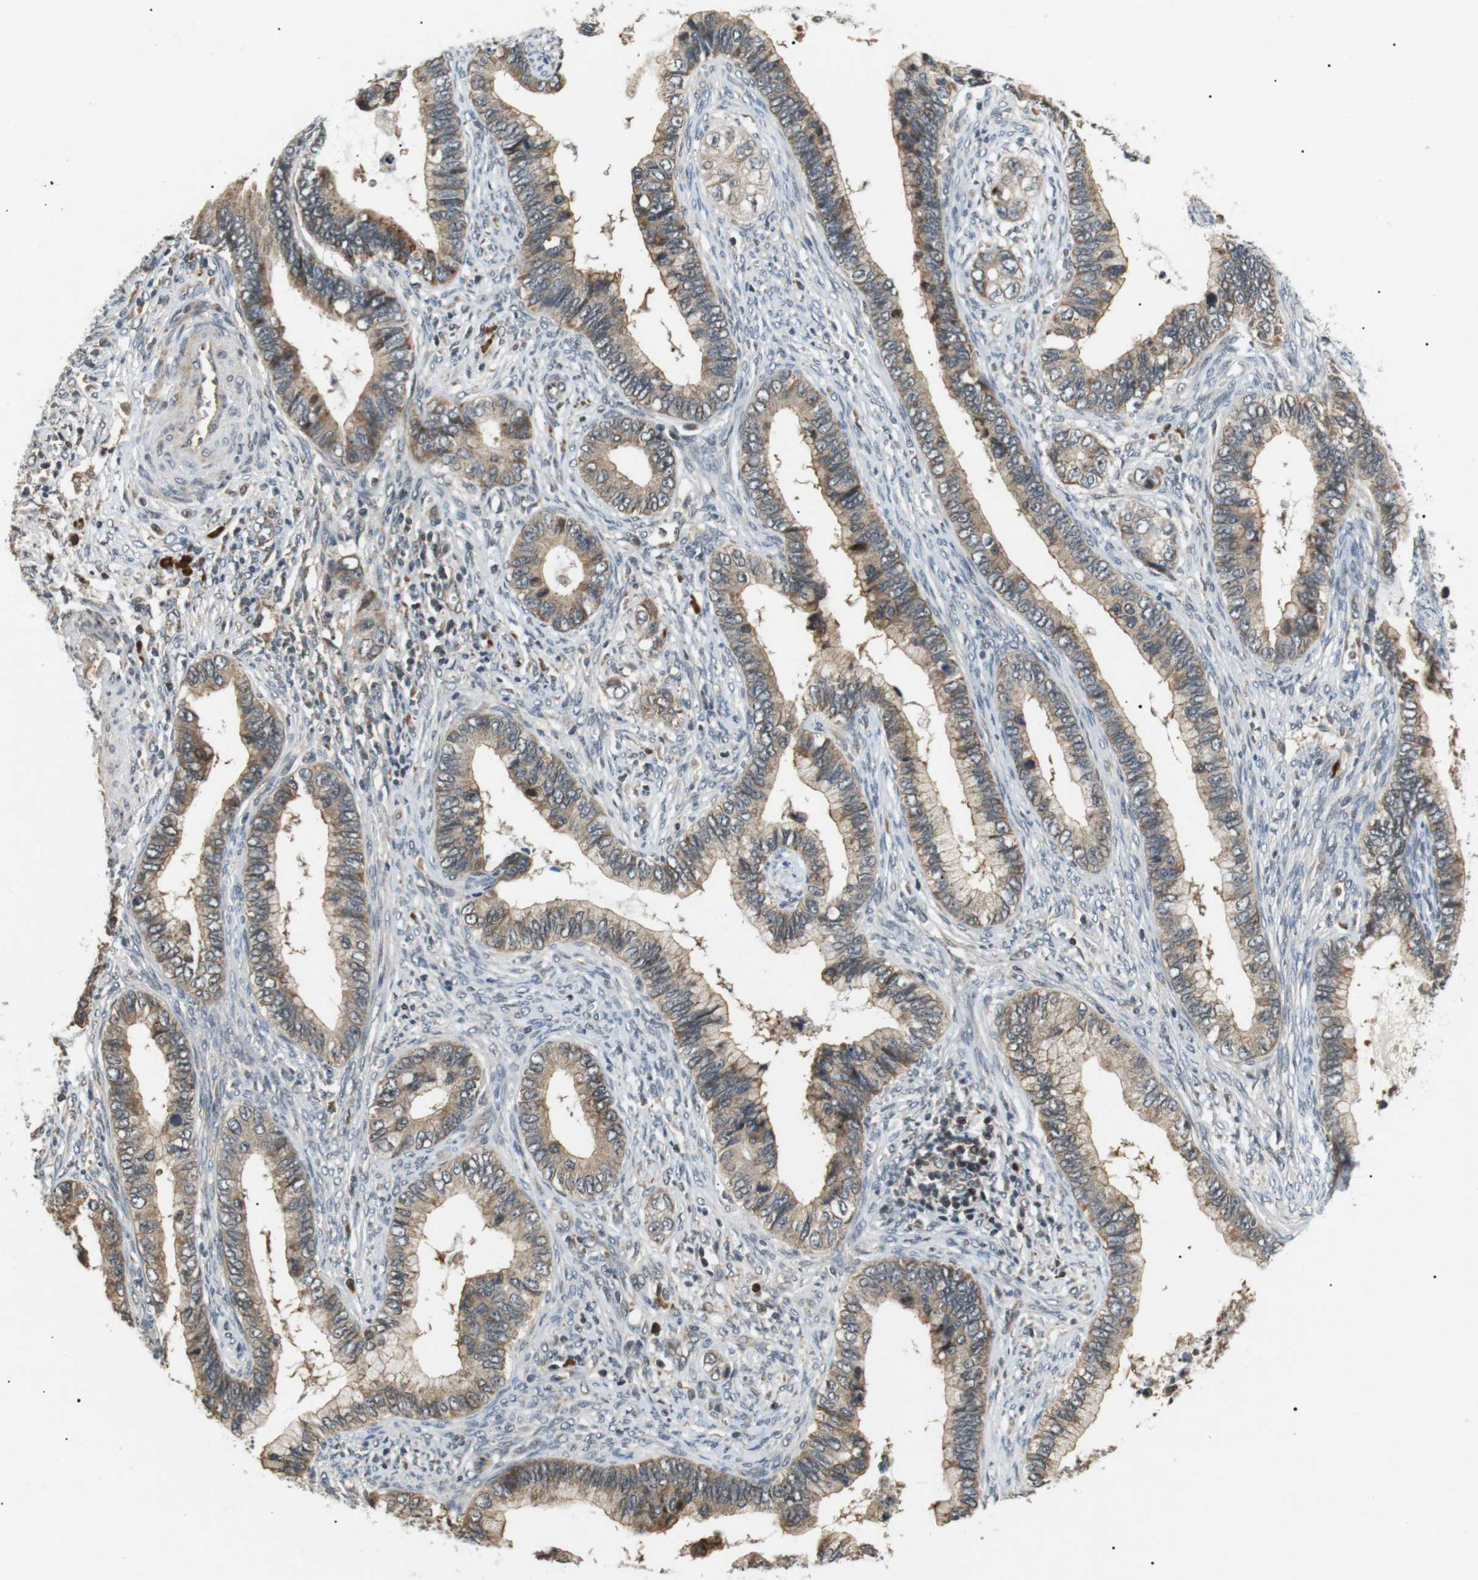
{"staining": {"intensity": "weak", "quantity": ">75%", "location": "cytoplasmic/membranous"}, "tissue": "cervical cancer", "cell_type": "Tumor cells", "image_type": "cancer", "snomed": [{"axis": "morphology", "description": "Adenocarcinoma, NOS"}, {"axis": "topography", "description": "Cervix"}], "caption": "Protein expression by immunohistochemistry (IHC) shows weak cytoplasmic/membranous staining in about >75% of tumor cells in cervical cancer.", "gene": "HSPA13", "patient": {"sex": "female", "age": 44}}